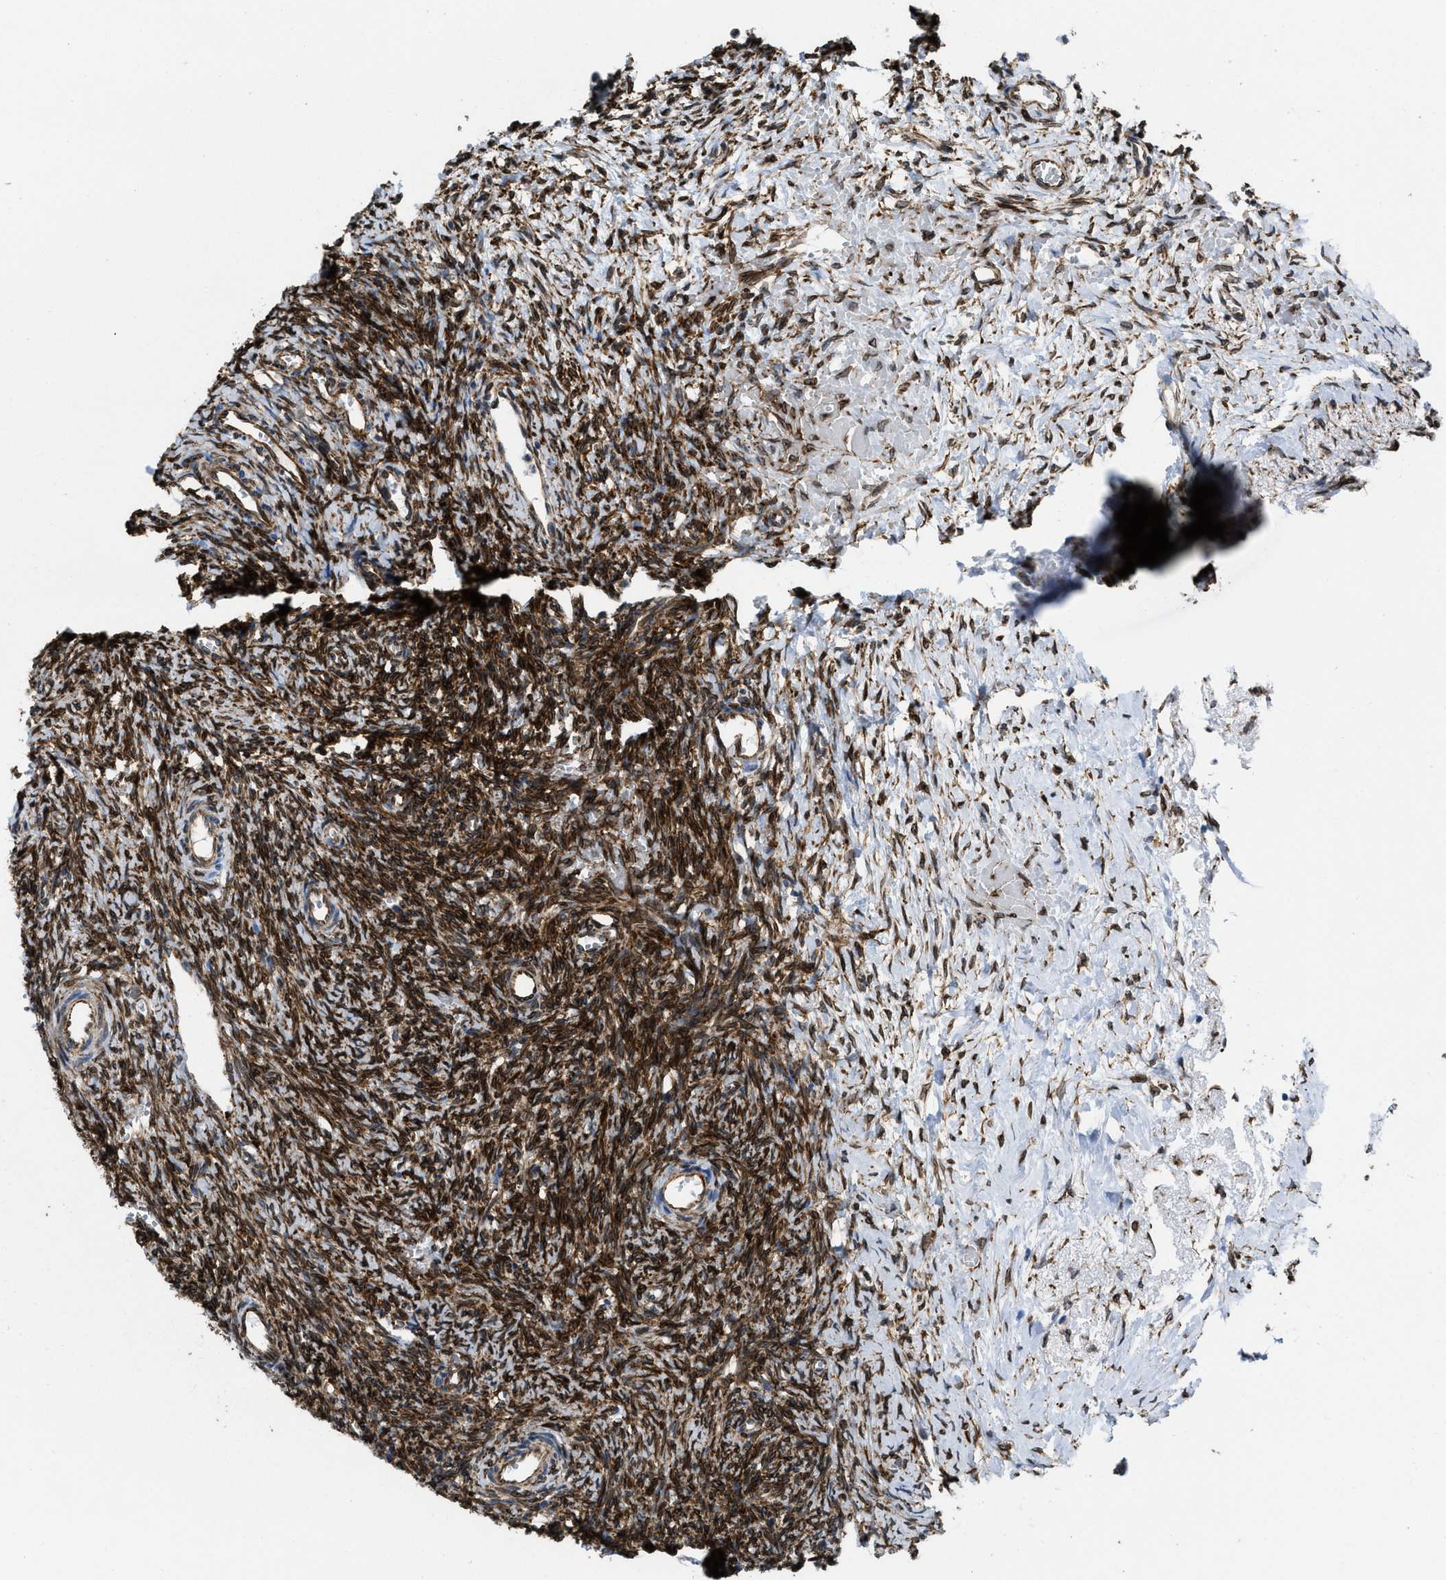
{"staining": {"intensity": "strong", "quantity": ">75%", "location": "cytoplasmic/membranous"}, "tissue": "ovary", "cell_type": "Ovarian stroma cells", "image_type": "normal", "snomed": [{"axis": "morphology", "description": "Normal tissue, NOS"}, {"axis": "topography", "description": "Ovary"}], "caption": "Immunohistochemical staining of benign ovary exhibits high levels of strong cytoplasmic/membranous positivity in approximately >75% of ovarian stroma cells. (Brightfield microscopy of DAB IHC at high magnification).", "gene": "ERLIN2", "patient": {"sex": "female", "age": 39}}